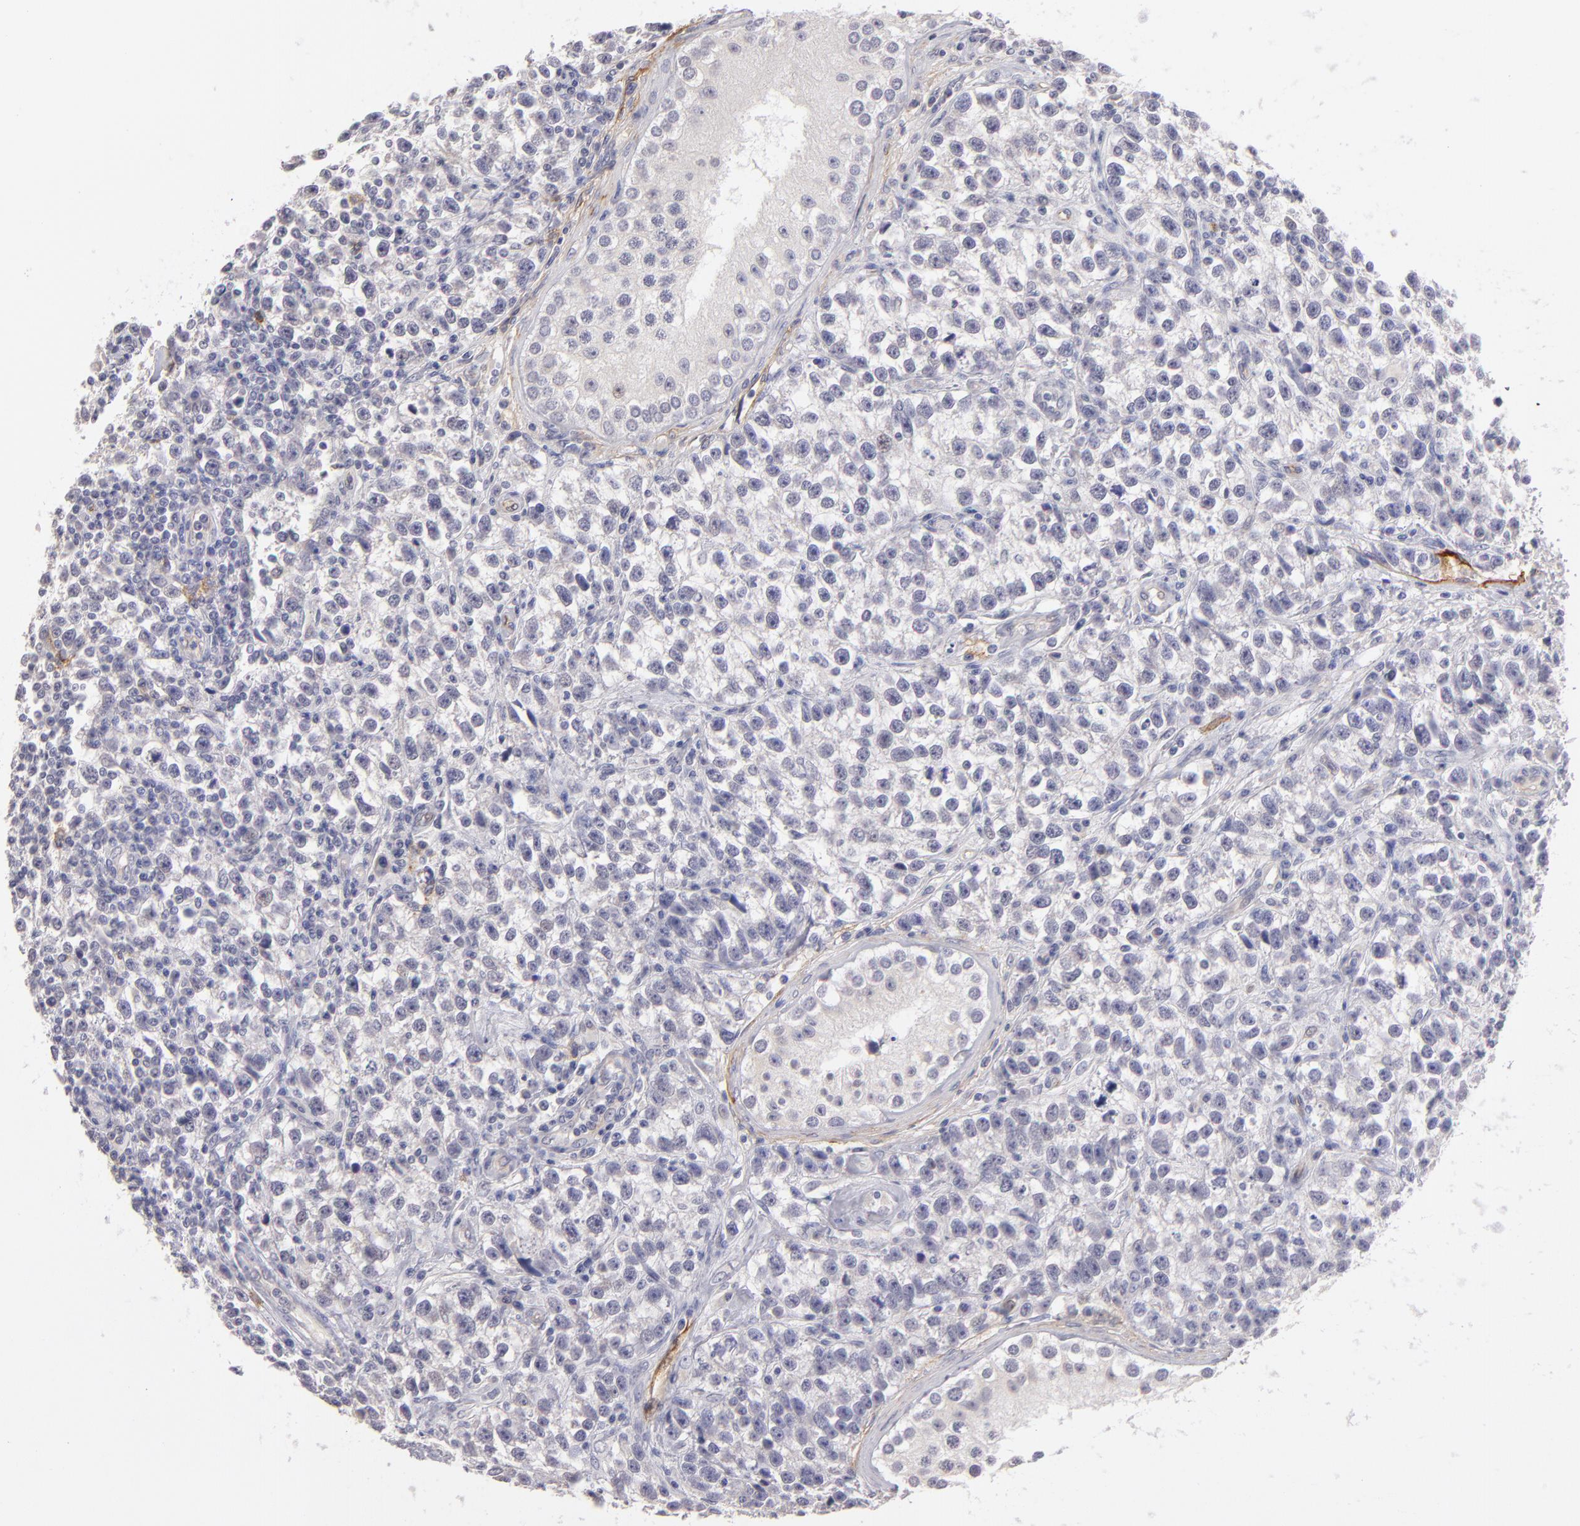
{"staining": {"intensity": "negative", "quantity": "none", "location": "none"}, "tissue": "testis cancer", "cell_type": "Tumor cells", "image_type": "cancer", "snomed": [{"axis": "morphology", "description": "Seminoma, NOS"}, {"axis": "topography", "description": "Testis"}], "caption": "Tumor cells show no significant staining in testis cancer (seminoma). (Immunohistochemistry, brightfield microscopy, high magnification).", "gene": "THBD", "patient": {"sex": "male", "age": 38}}